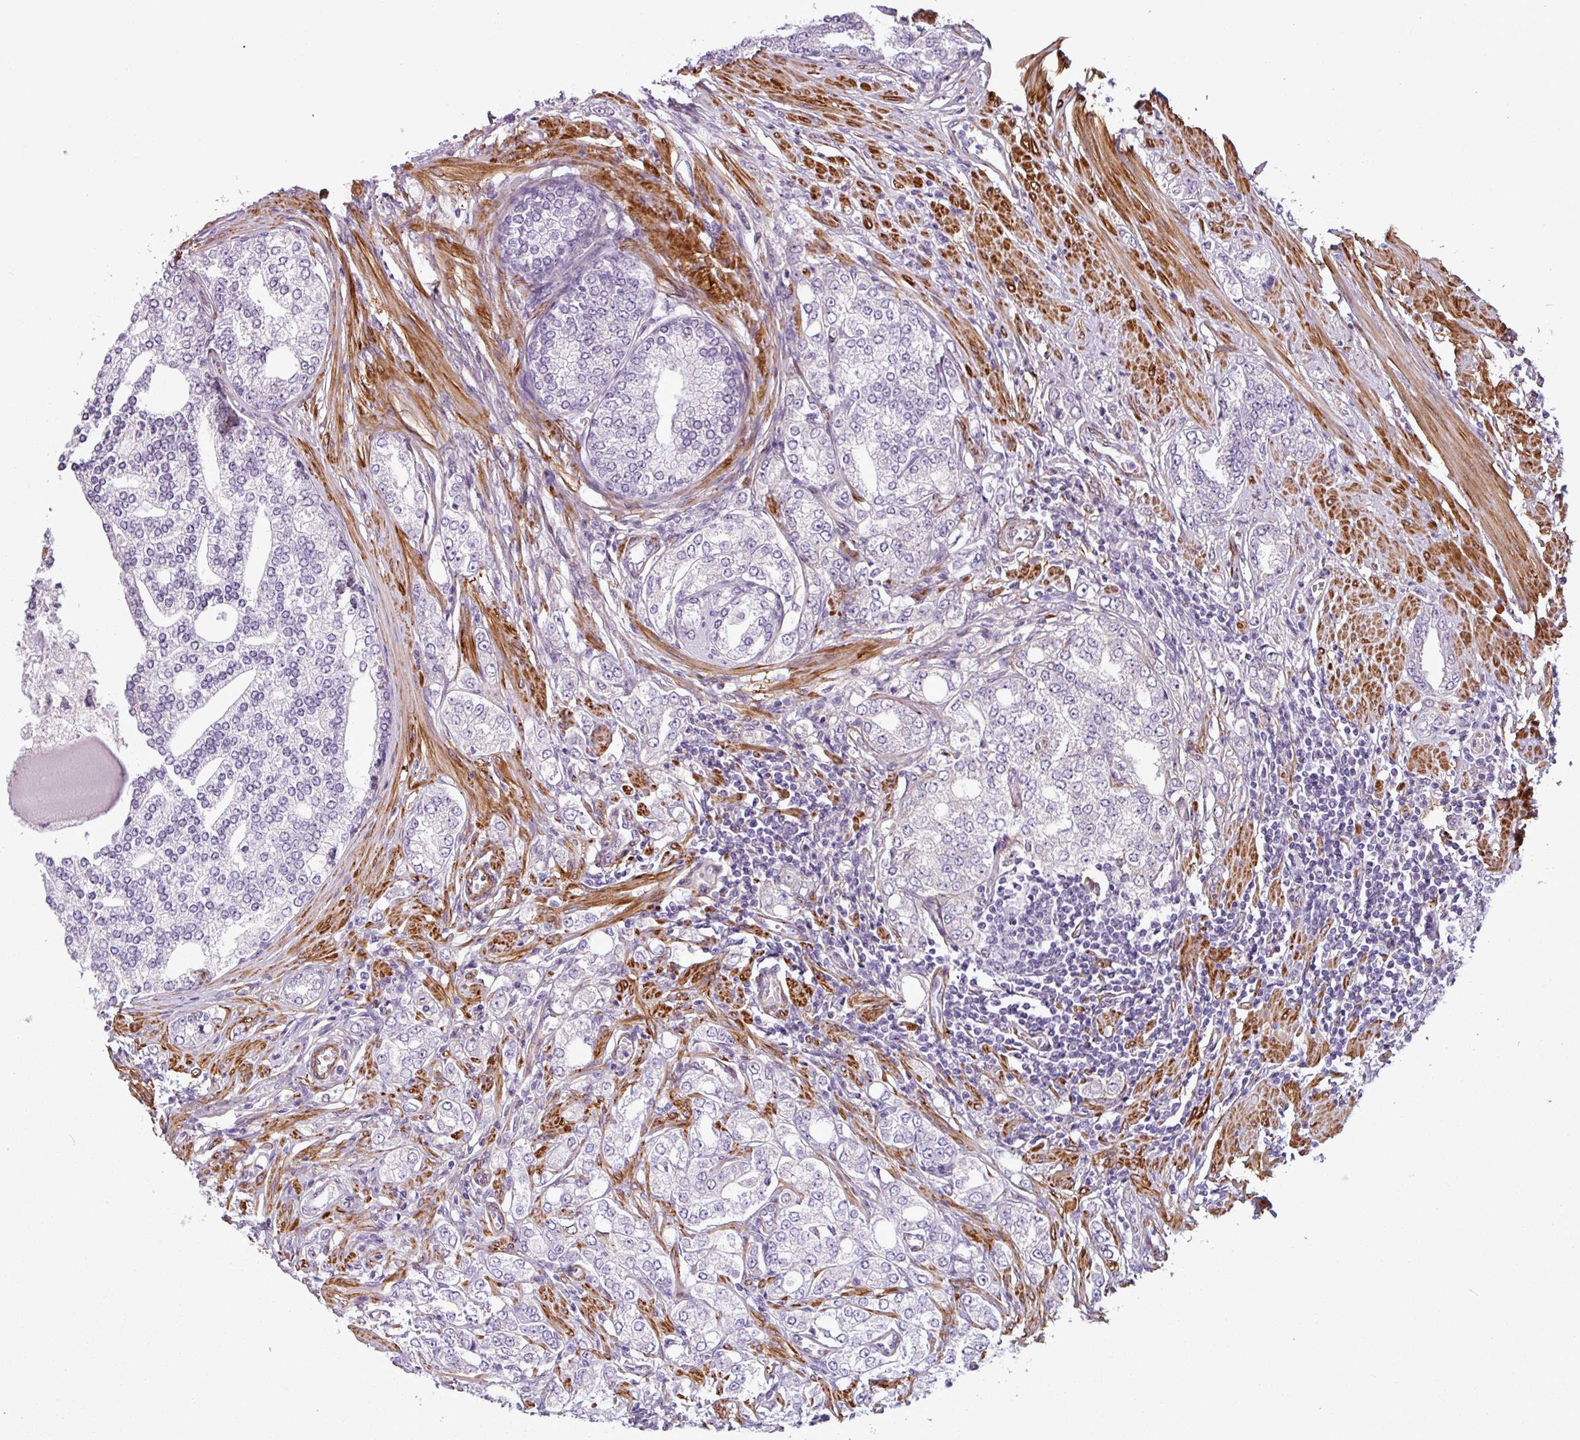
{"staining": {"intensity": "negative", "quantity": "none", "location": "none"}, "tissue": "prostate cancer", "cell_type": "Tumor cells", "image_type": "cancer", "snomed": [{"axis": "morphology", "description": "Adenocarcinoma, High grade"}, {"axis": "topography", "description": "Prostate"}], "caption": "Immunohistochemical staining of human prostate high-grade adenocarcinoma displays no significant expression in tumor cells. Nuclei are stained in blue.", "gene": "ATP10A", "patient": {"sex": "male", "age": 64}}